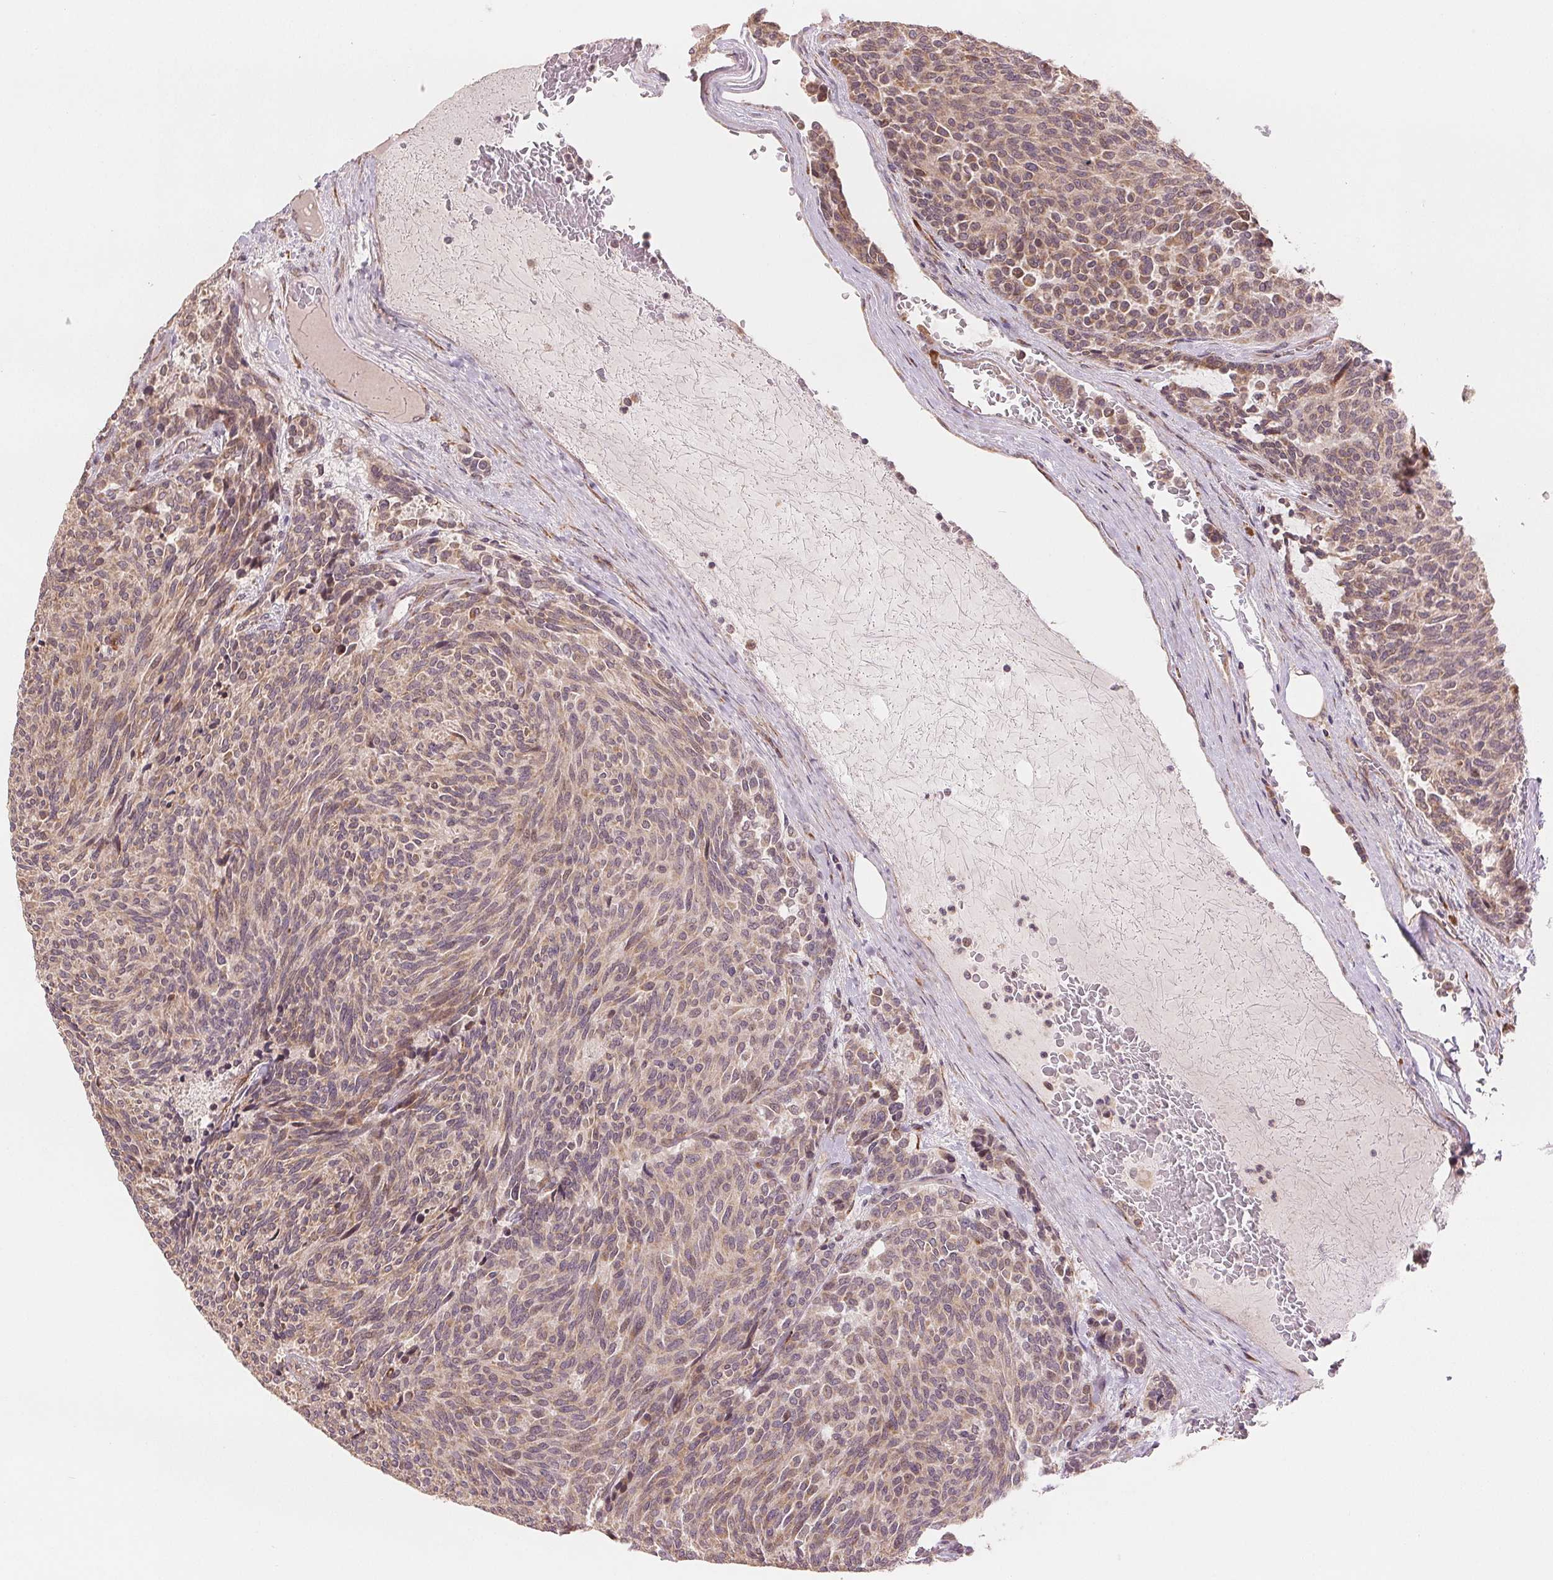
{"staining": {"intensity": "weak", "quantity": ">75%", "location": "cytoplasmic/membranous"}, "tissue": "carcinoid", "cell_type": "Tumor cells", "image_type": "cancer", "snomed": [{"axis": "morphology", "description": "Carcinoid, malignant, NOS"}, {"axis": "topography", "description": "Pancreas"}], "caption": "The photomicrograph demonstrates a brown stain indicating the presence of a protein in the cytoplasmic/membranous of tumor cells in carcinoid (malignant).", "gene": "SLC20A1", "patient": {"sex": "female", "age": 54}}